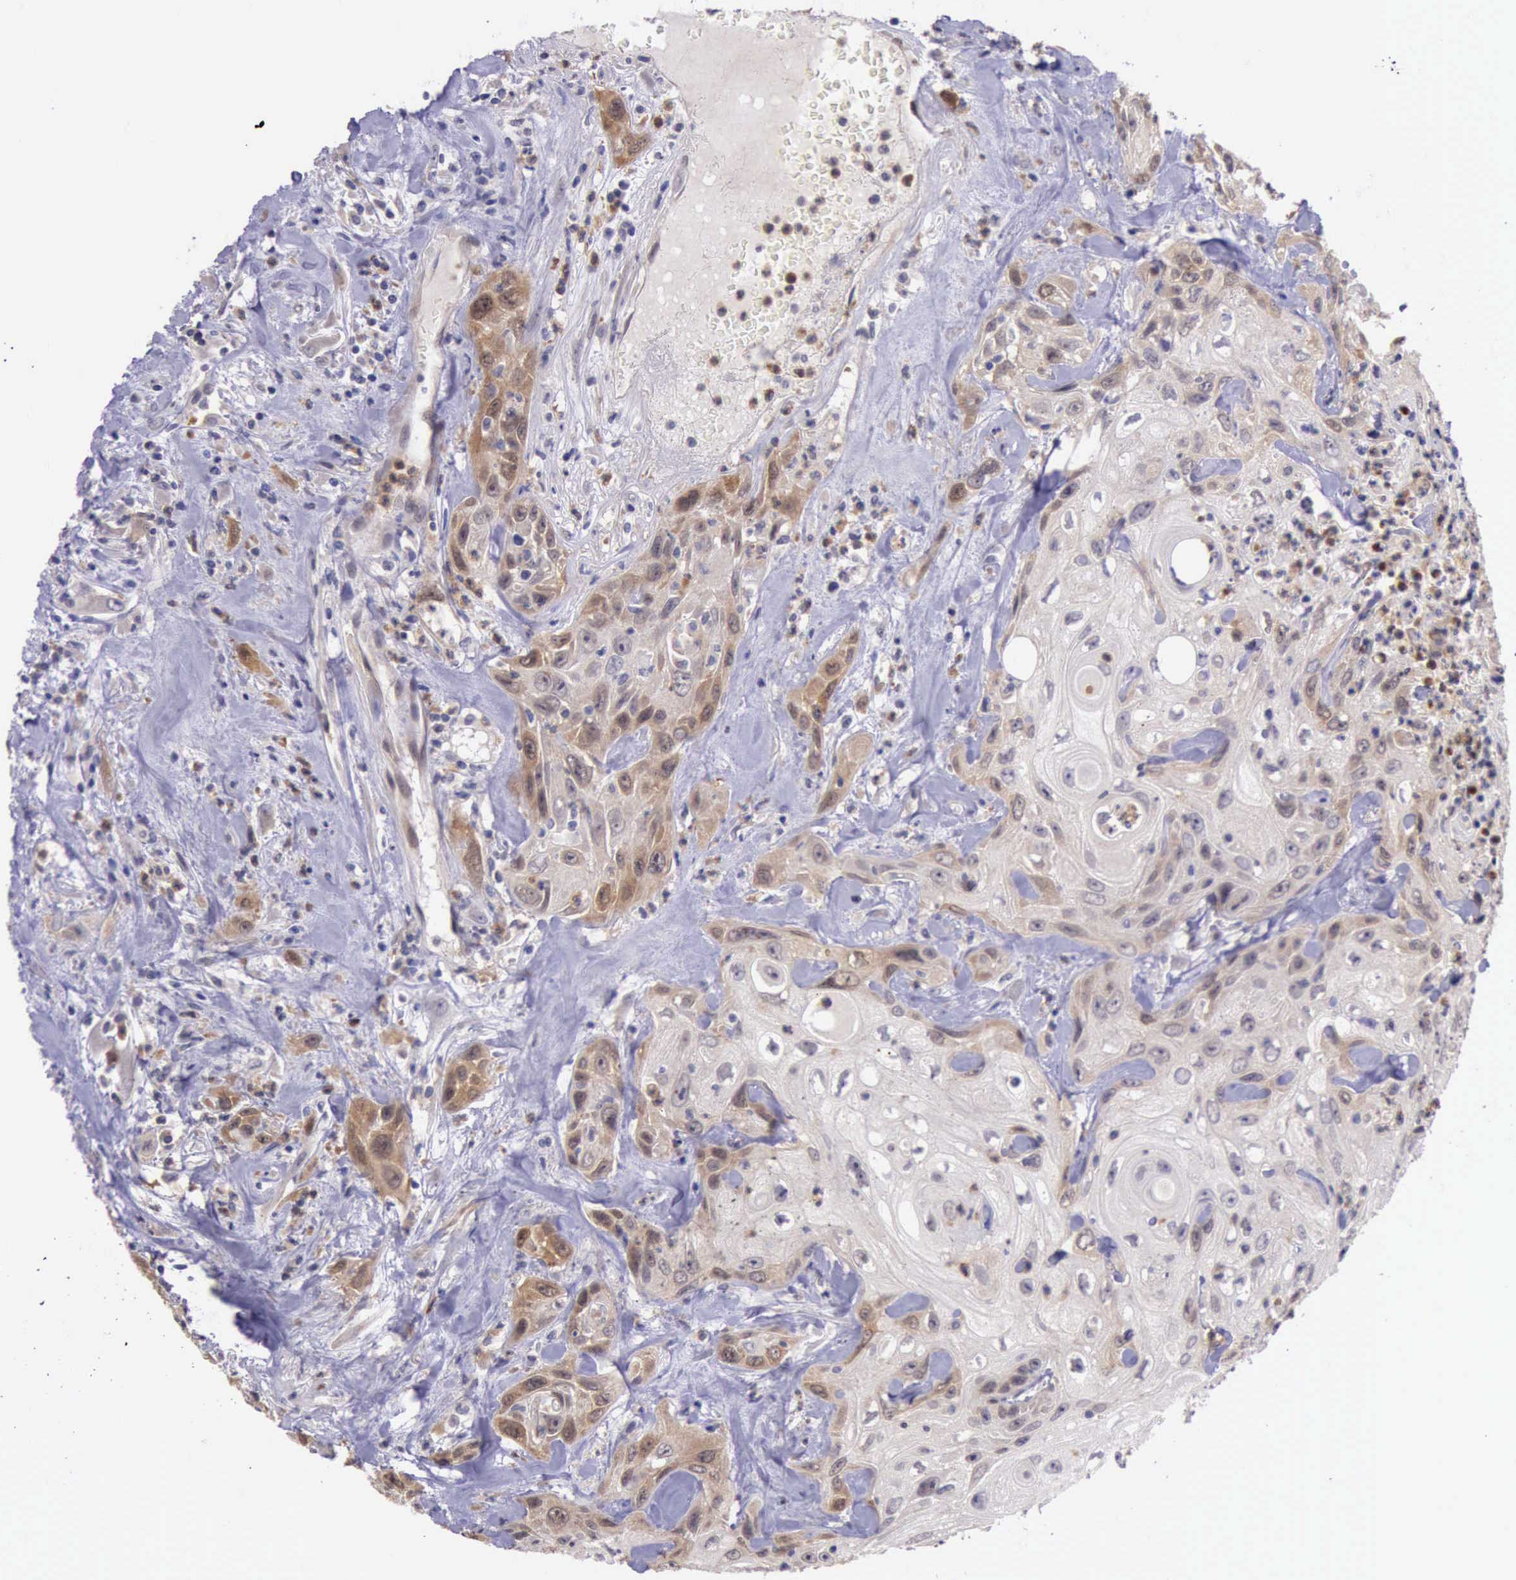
{"staining": {"intensity": "moderate", "quantity": "25%-75%", "location": "cytoplasmic/membranous"}, "tissue": "urothelial cancer", "cell_type": "Tumor cells", "image_type": "cancer", "snomed": [{"axis": "morphology", "description": "Urothelial carcinoma, High grade"}, {"axis": "topography", "description": "Urinary bladder"}], "caption": "A photomicrograph of human urothelial carcinoma (high-grade) stained for a protein displays moderate cytoplasmic/membranous brown staining in tumor cells.", "gene": "PLEK2", "patient": {"sex": "female", "age": 84}}